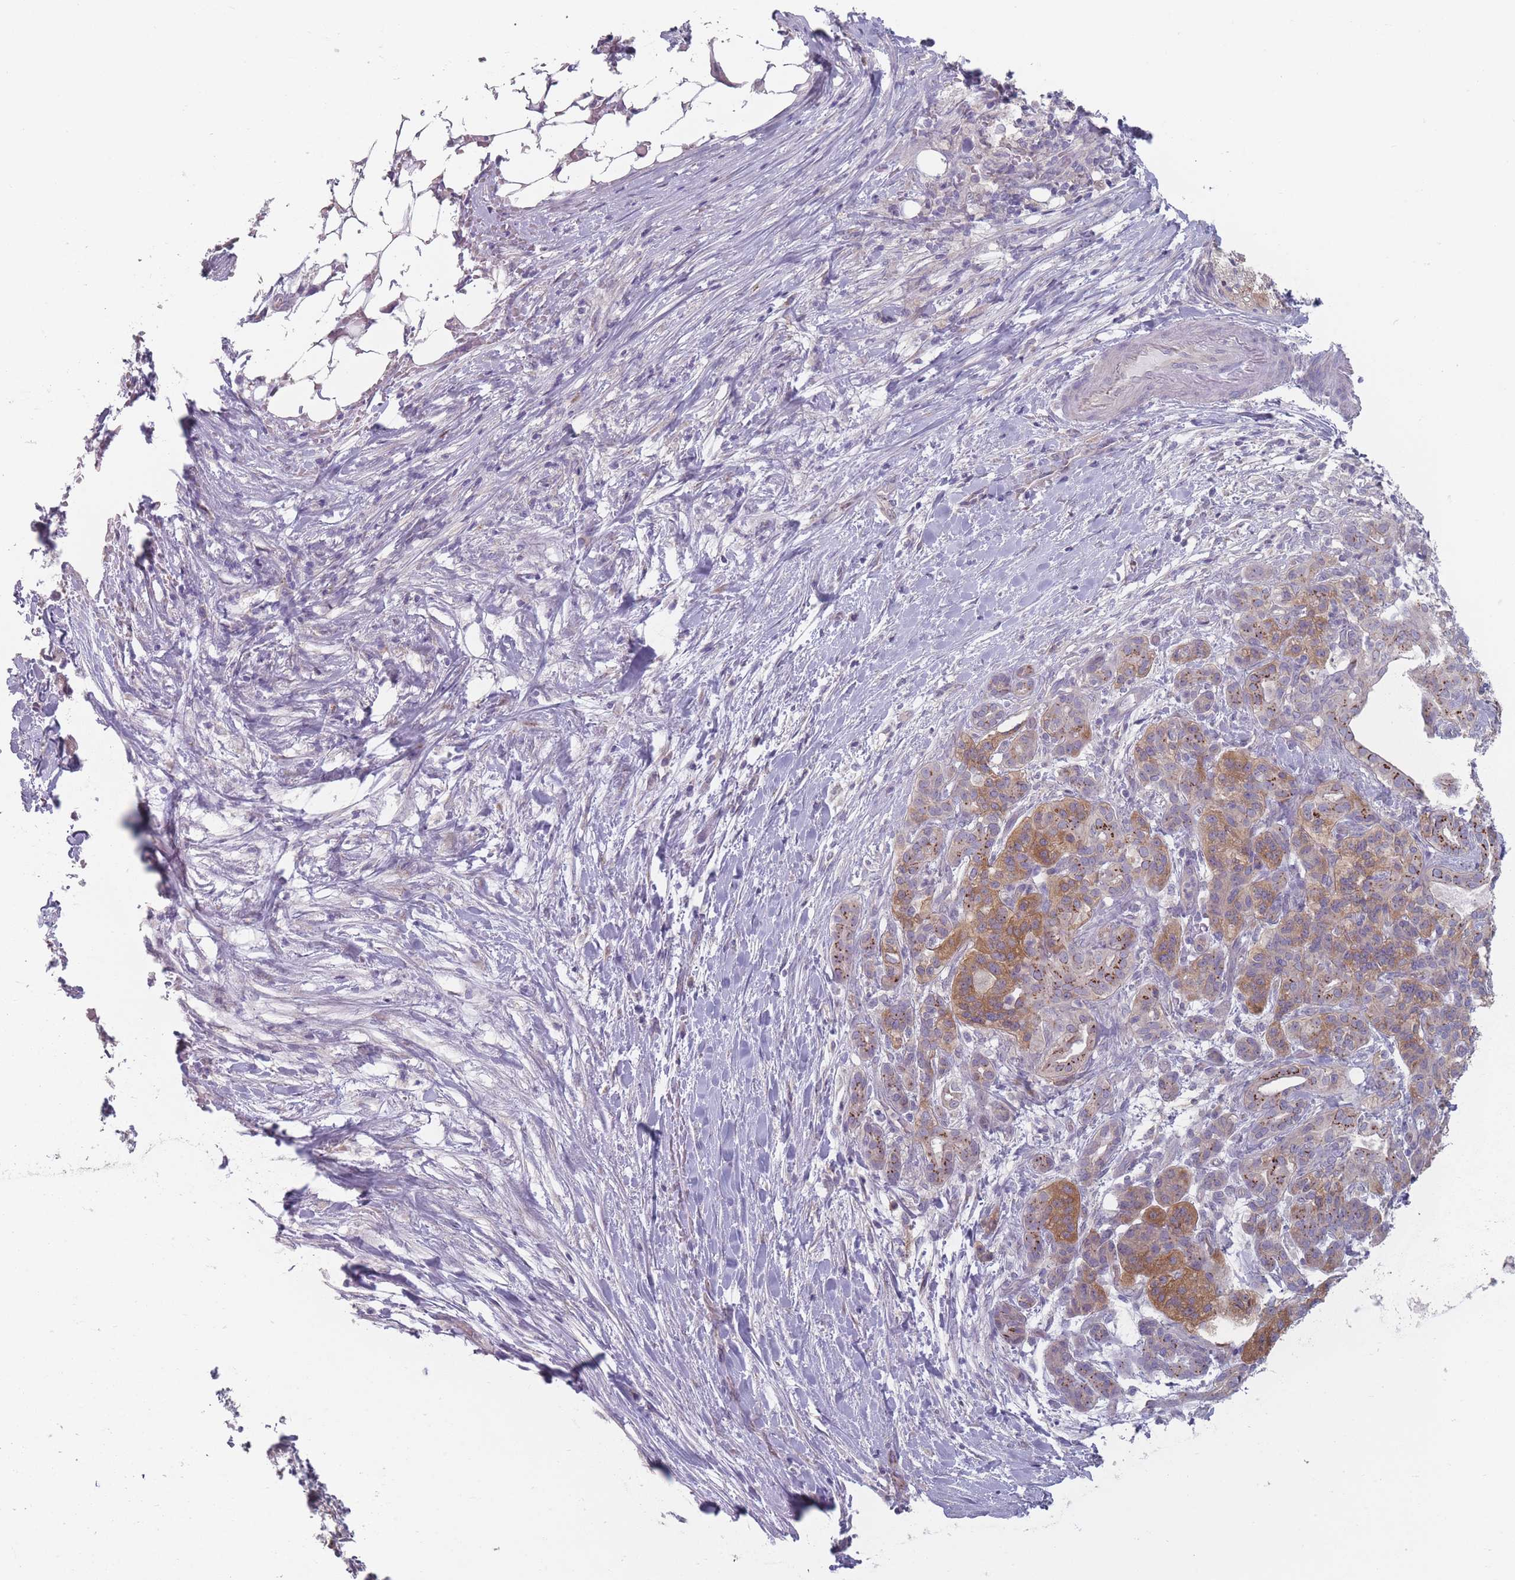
{"staining": {"intensity": "moderate", "quantity": ">75%", "location": "cytoplasmic/membranous"}, "tissue": "pancreatic cancer", "cell_type": "Tumor cells", "image_type": "cancer", "snomed": [{"axis": "morphology", "description": "Adenocarcinoma, NOS"}, {"axis": "topography", "description": "Pancreas"}], "caption": "Immunohistochemical staining of human pancreatic cancer displays moderate cytoplasmic/membranous protein expression in about >75% of tumor cells. Nuclei are stained in blue.", "gene": "AKAIN1", "patient": {"sex": "male", "age": 58}}